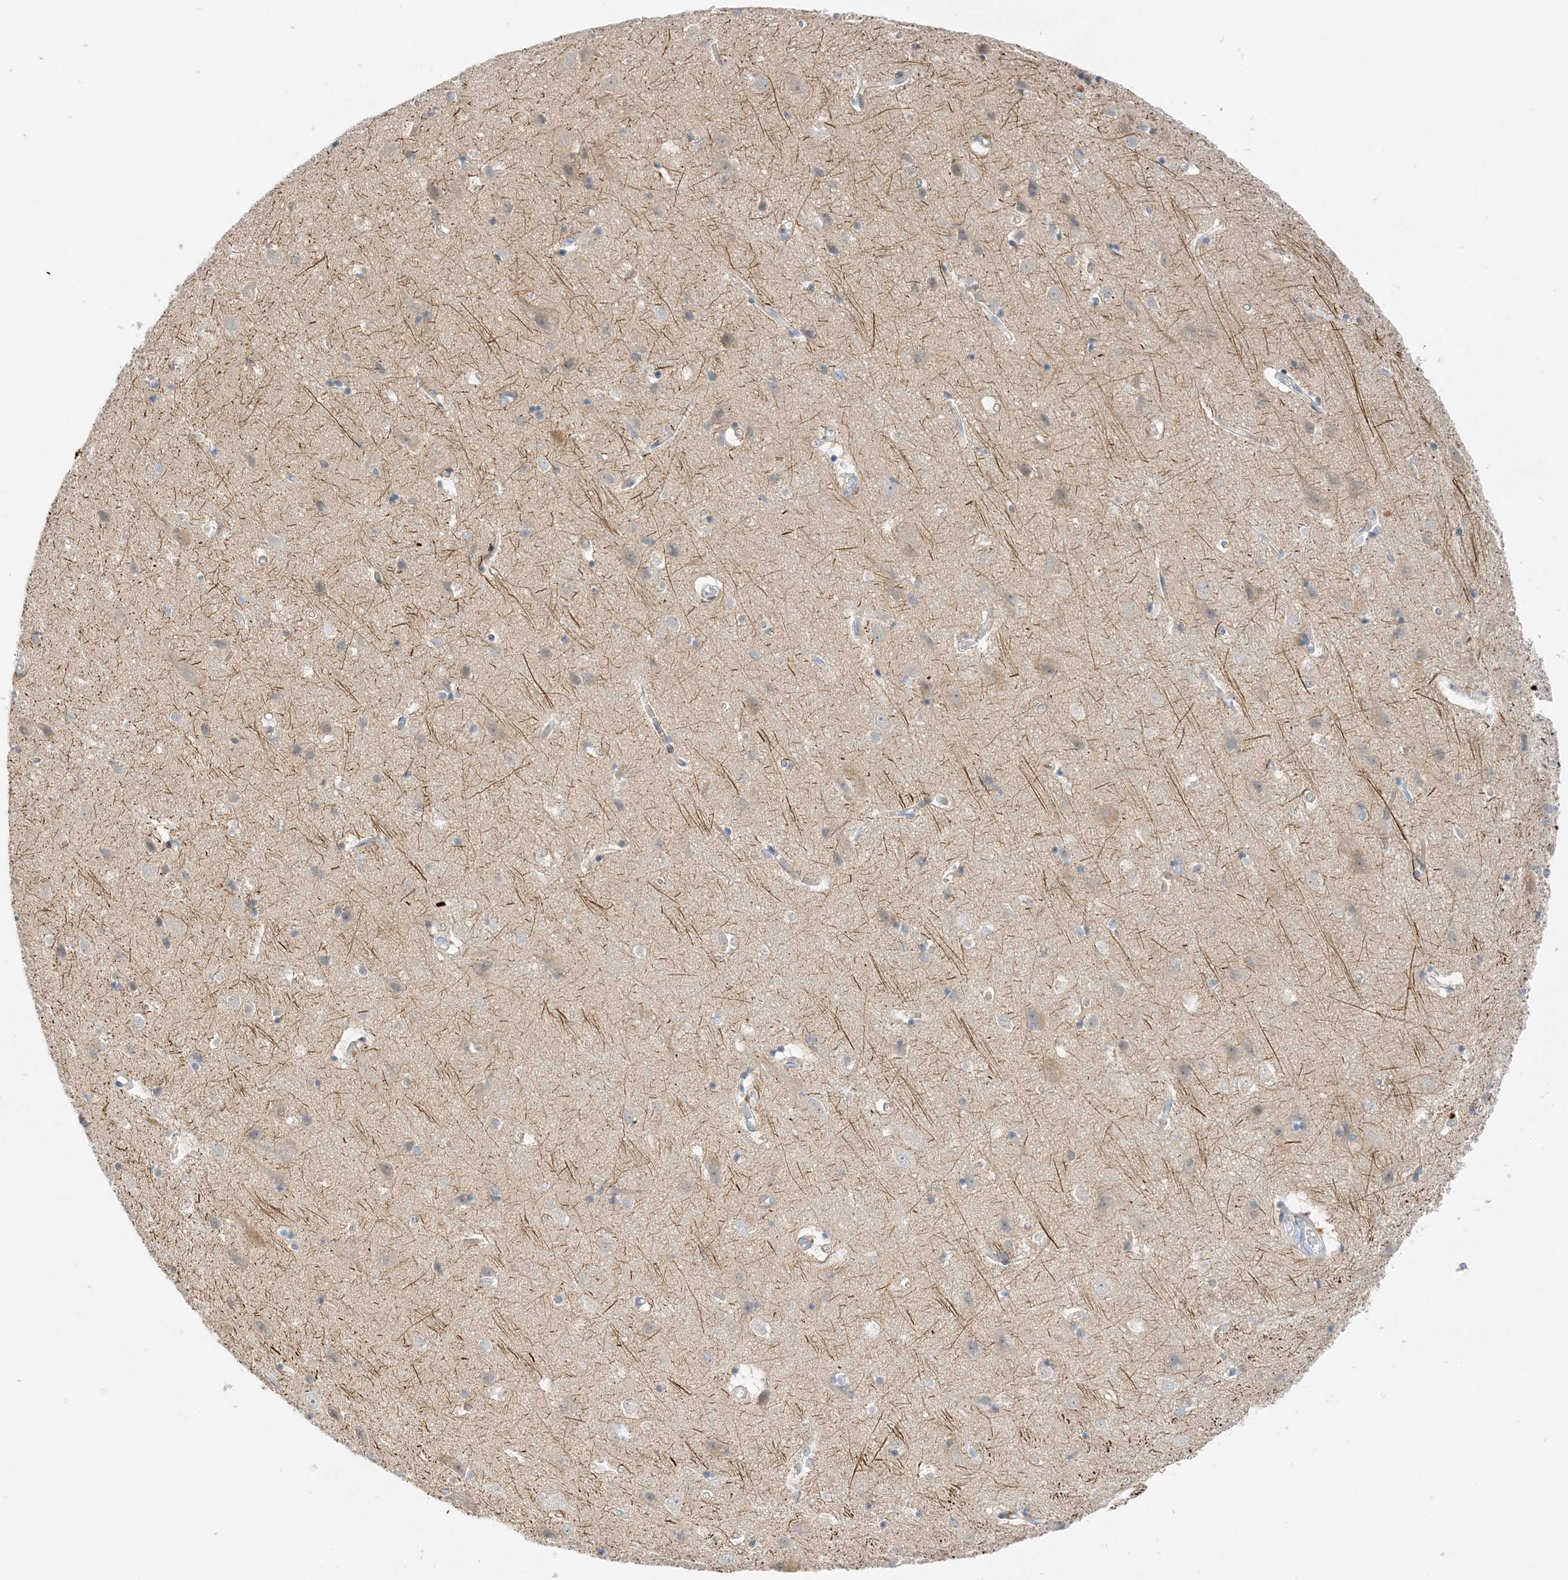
{"staining": {"intensity": "negative", "quantity": "none", "location": "none"}, "tissue": "cerebral cortex", "cell_type": "Endothelial cells", "image_type": "normal", "snomed": [{"axis": "morphology", "description": "Normal tissue, NOS"}, {"axis": "topography", "description": "Cerebral cortex"}], "caption": "IHC of unremarkable cerebral cortex demonstrates no staining in endothelial cells.", "gene": "KIFBP", "patient": {"sex": "male", "age": 54}}